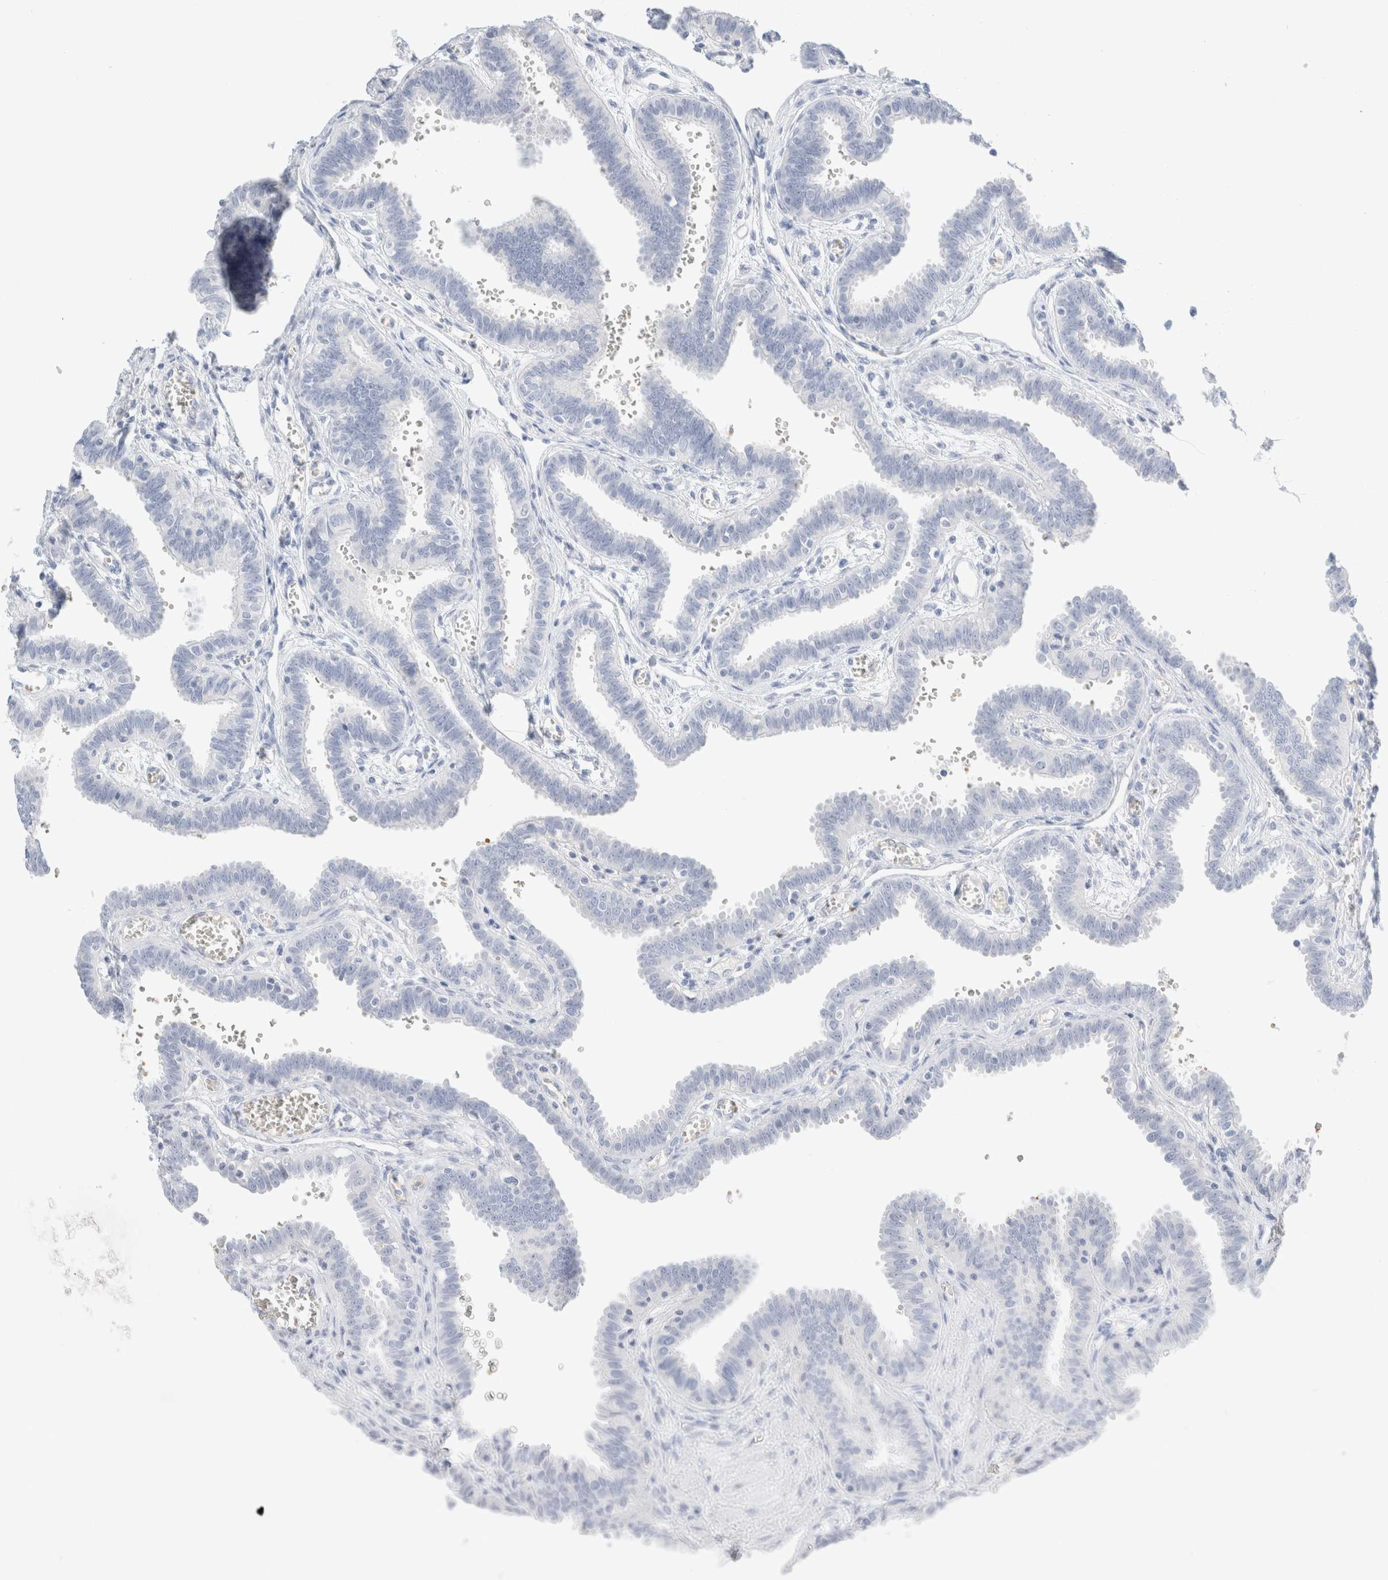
{"staining": {"intensity": "negative", "quantity": "none", "location": "none"}, "tissue": "fallopian tube", "cell_type": "Glandular cells", "image_type": "normal", "snomed": [{"axis": "morphology", "description": "Normal tissue, NOS"}, {"axis": "topography", "description": "Fallopian tube"}], "caption": "An immunohistochemistry (IHC) image of unremarkable fallopian tube is shown. There is no staining in glandular cells of fallopian tube.", "gene": "ARG1", "patient": {"sex": "female", "age": 32}}